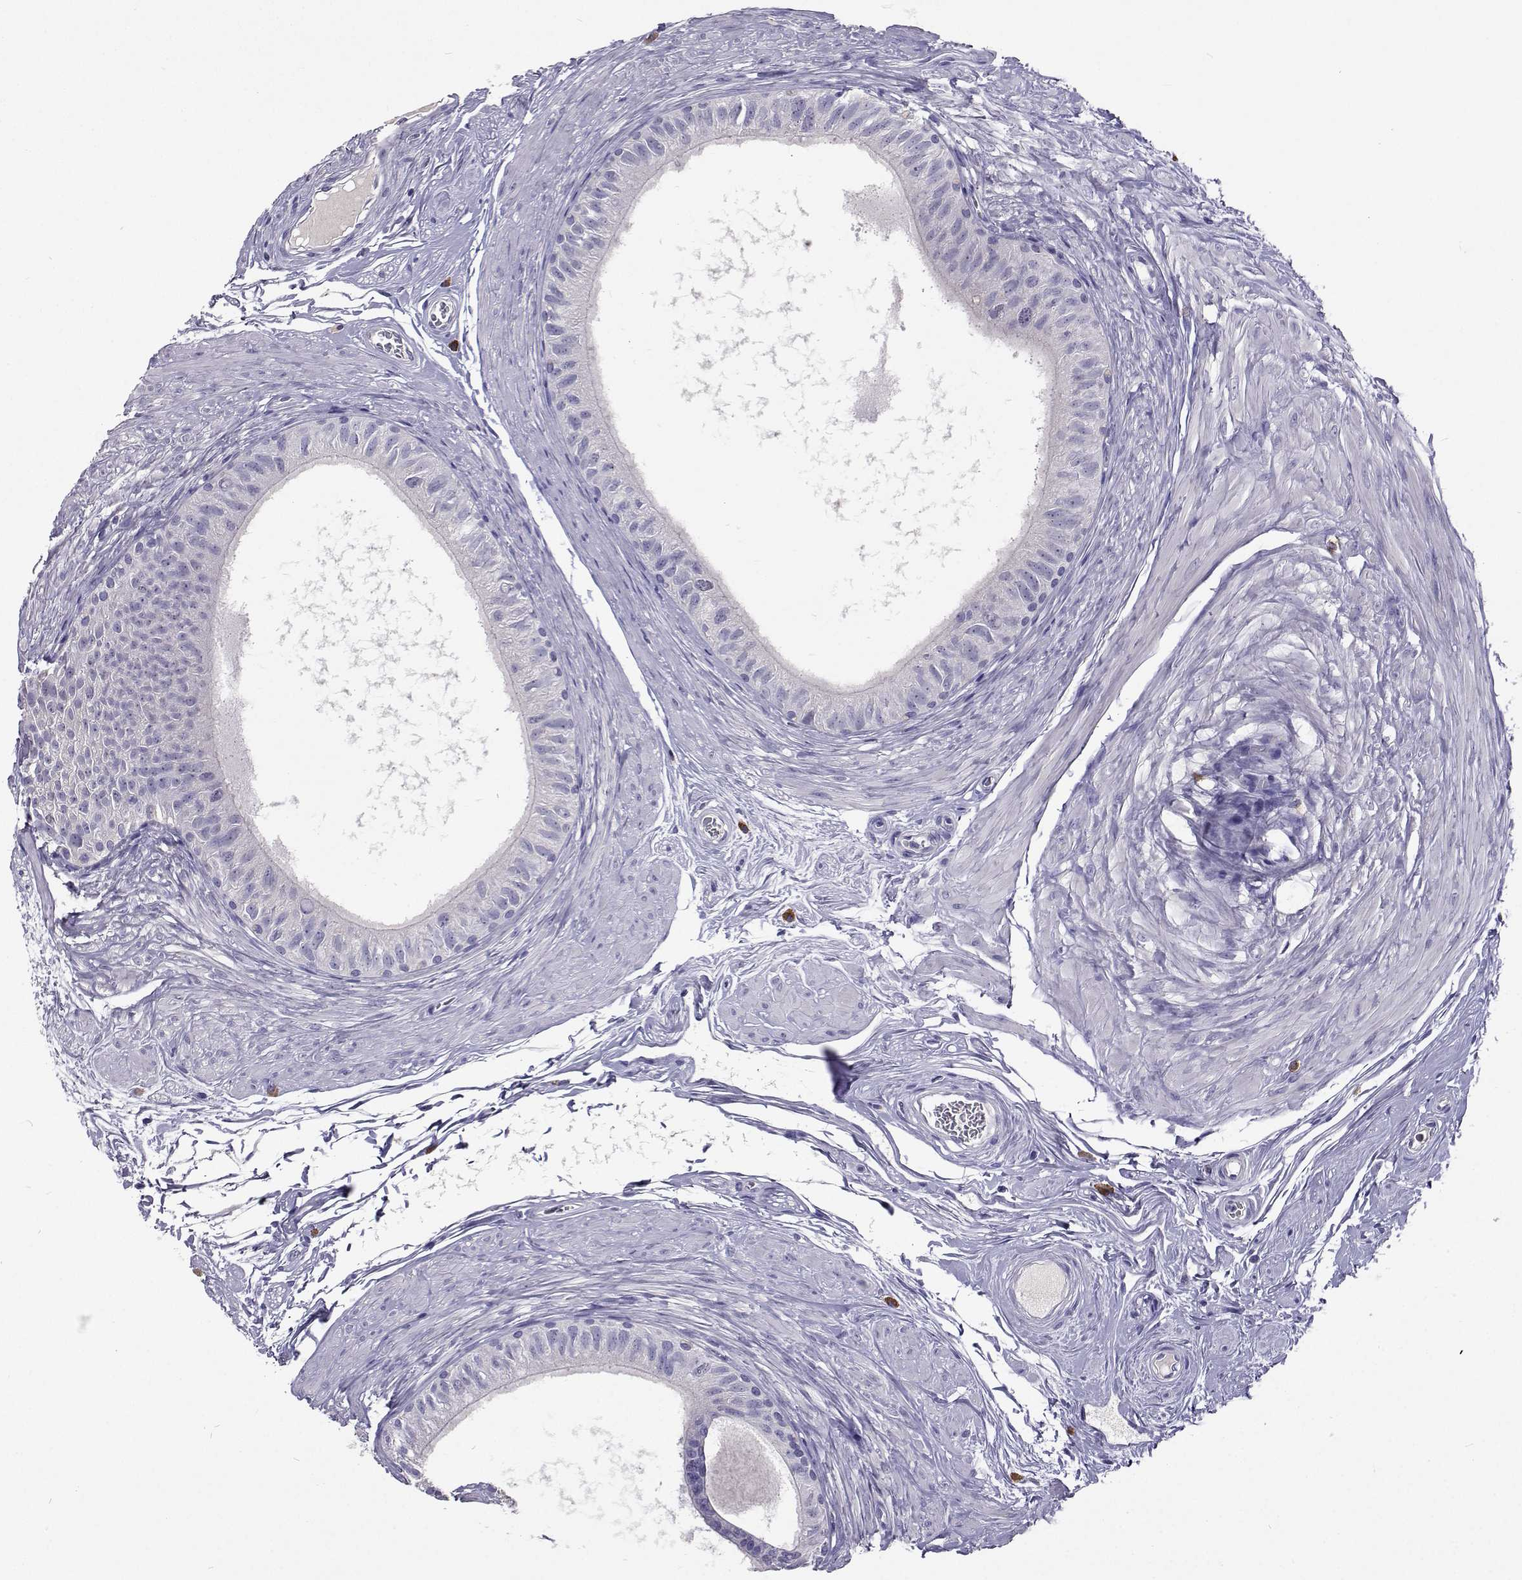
{"staining": {"intensity": "negative", "quantity": "none", "location": "none"}, "tissue": "epididymis", "cell_type": "Glandular cells", "image_type": "normal", "snomed": [{"axis": "morphology", "description": "Normal tissue, NOS"}, {"axis": "topography", "description": "Epididymis"}], "caption": "Immunohistochemistry (IHC) image of unremarkable epididymis: epididymis stained with DAB (3,3'-diaminobenzidine) displays no significant protein expression in glandular cells.", "gene": "CFAP44", "patient": {"sex": "male", "age": 36}}